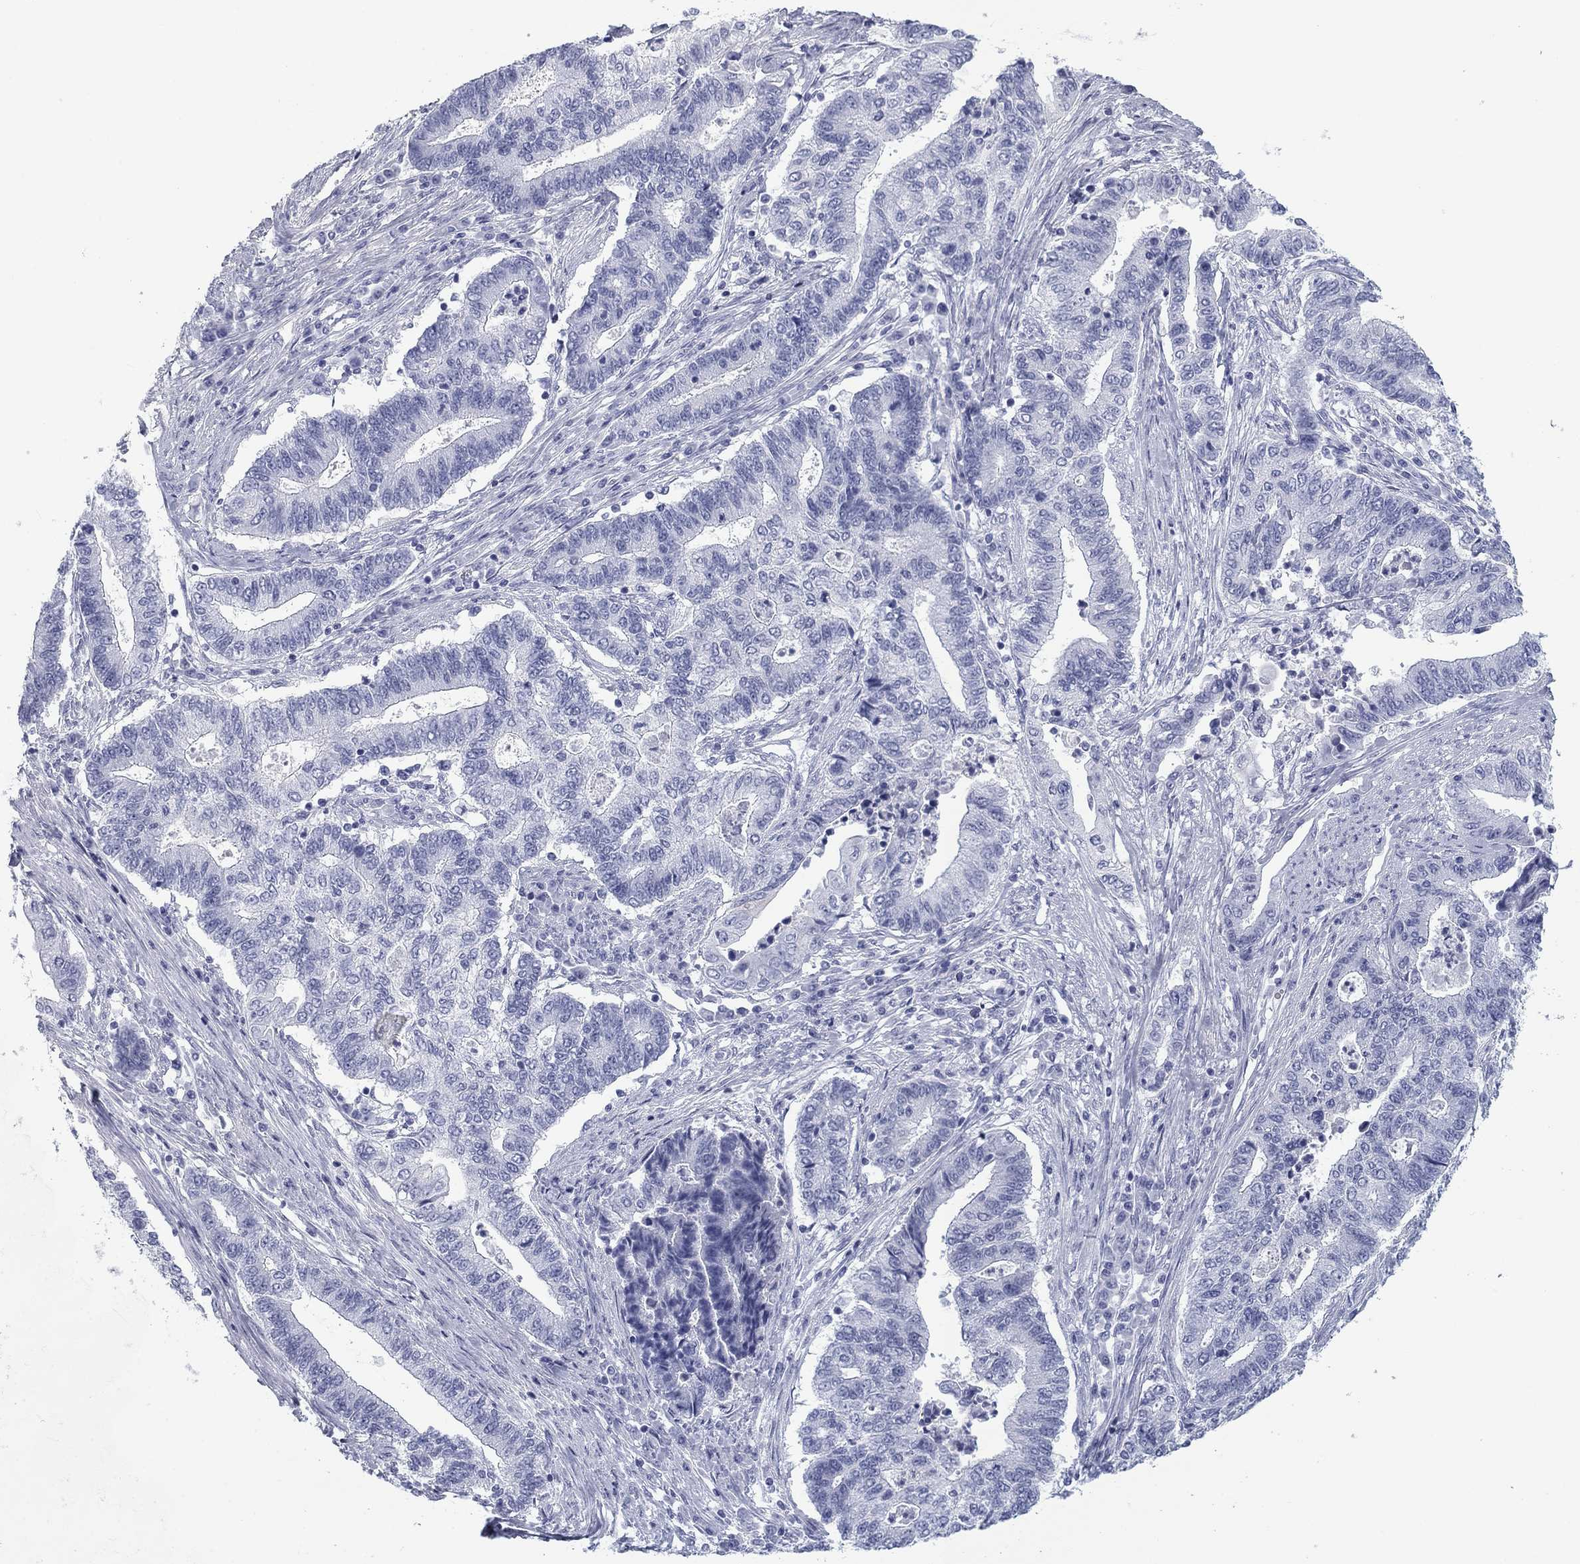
{"staining": {"intensity": "negative", "quantity": "none", "location": "none"}, "tissue": "endometrial cancer", "cell_type": "Tumor cells", "image_type": "cancer", "snomed": [{"axis": "morphology", "description": "Adenocarcinoma, NOS"}, {"axis": "topography", "description": "Uterus"}, {"axis": "topography", "description": "Endometrium"}], "caption": "Immunohistochemistry (IHC) image of neoplastic tissue: endometrial adenocarcinoma stained with DAB shows no significant protein staining in tumor cells. The staining is performed using DAB brown chromogen with nuclei counter-stained in using hematoxylin.", "gene": "CALB1", "patient": {"sex": "female", "age": 54}}